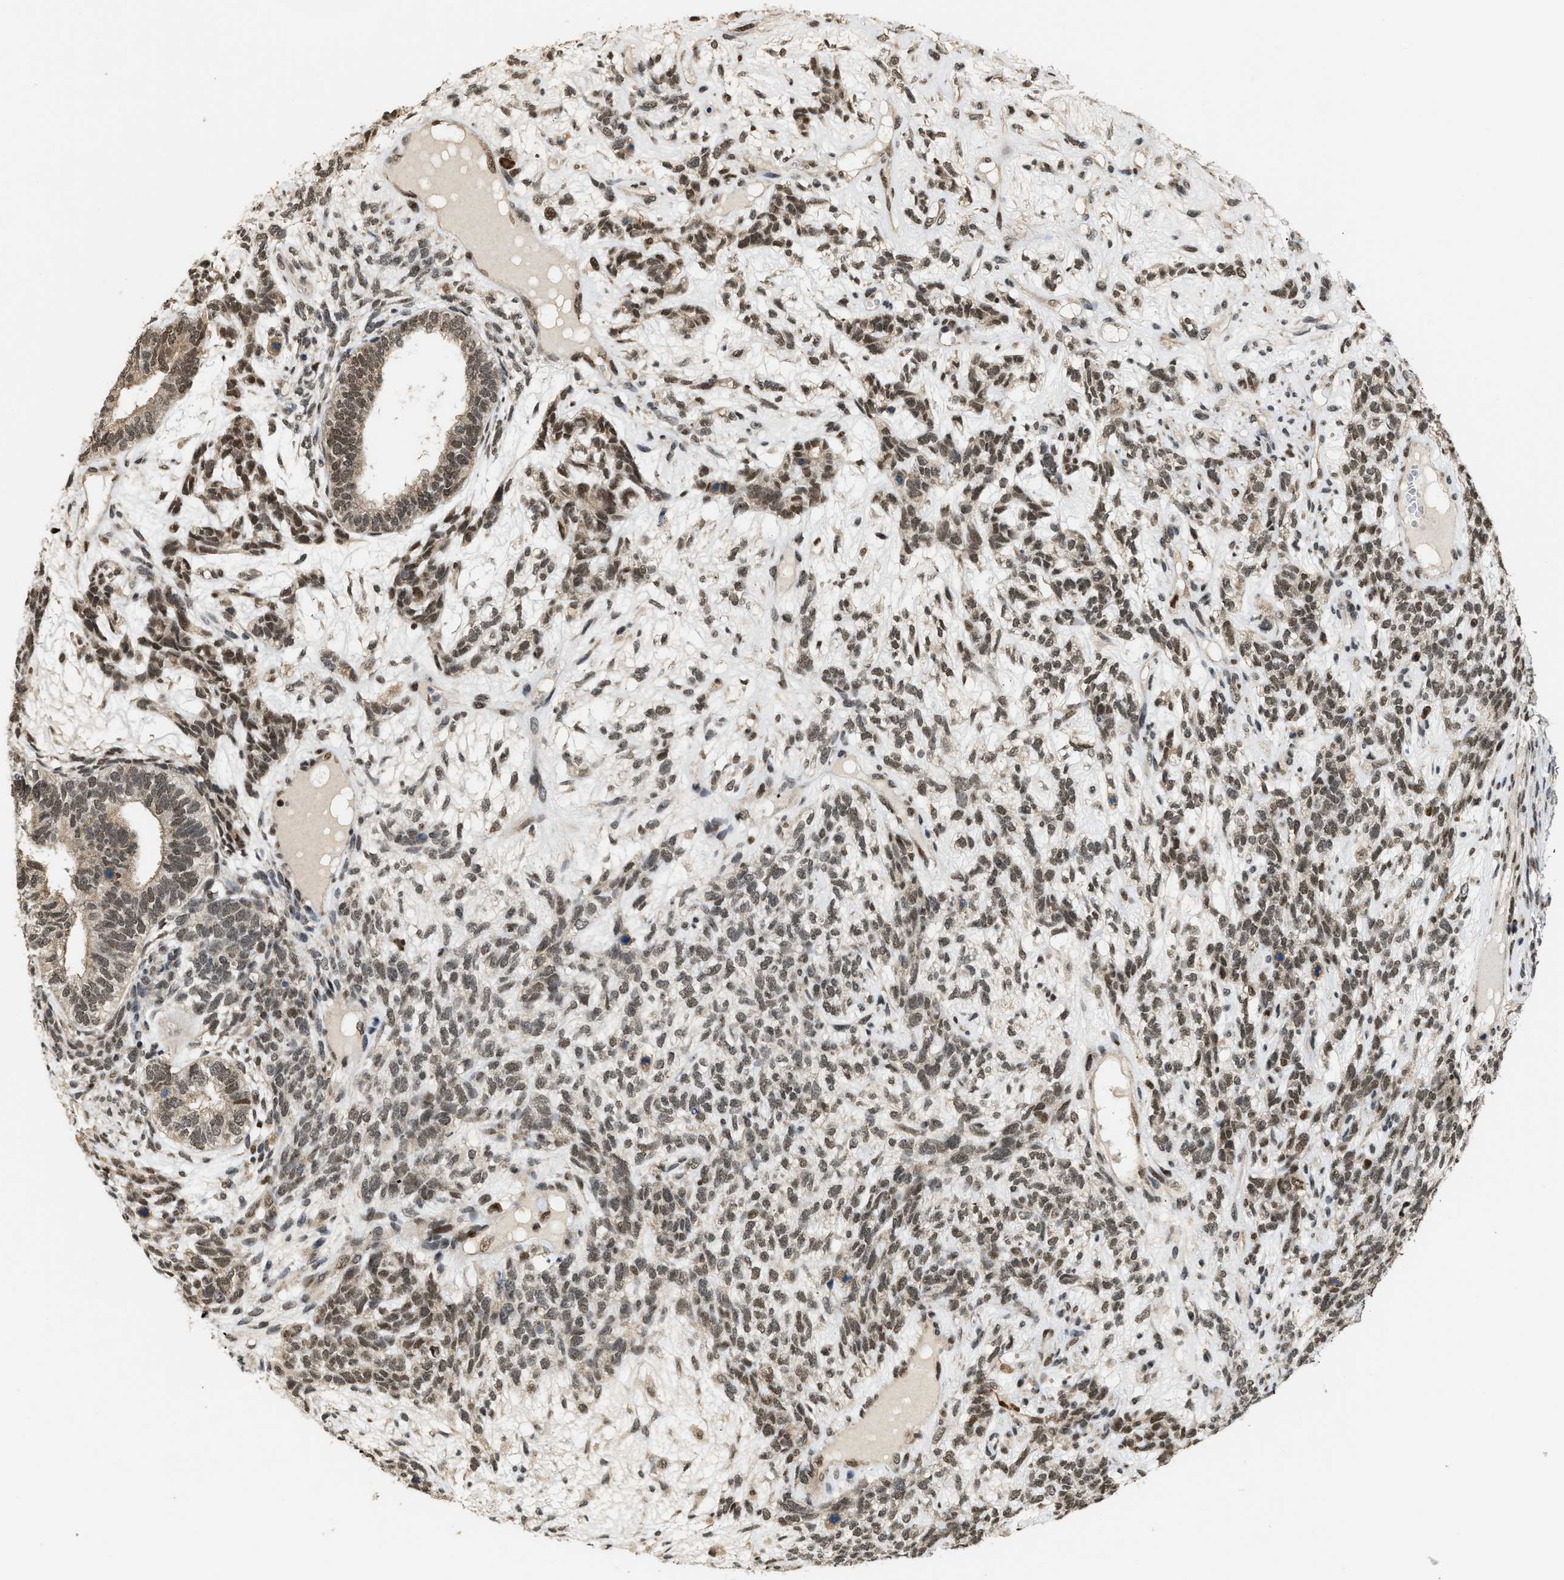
{"staining": {"intensity": "moderate", "quantity": ">75%", "location": "nuclear"}, "tissue": "testis cancer", "cell_type": "Tumor cells", "image_type": "cancer", "snomed": [{"axis": "morphology", "description": "Seminoma, NOS"}, {"axis": "topography", "description": "Testis"}], "caption": "Immunohistochemical staining of testis cancer shows medium levels of moderate nuclear protein expression in about >75% of tumor cells.", "gene": "SERTAD2", "patient": {"sex": "male", "age": 28}}